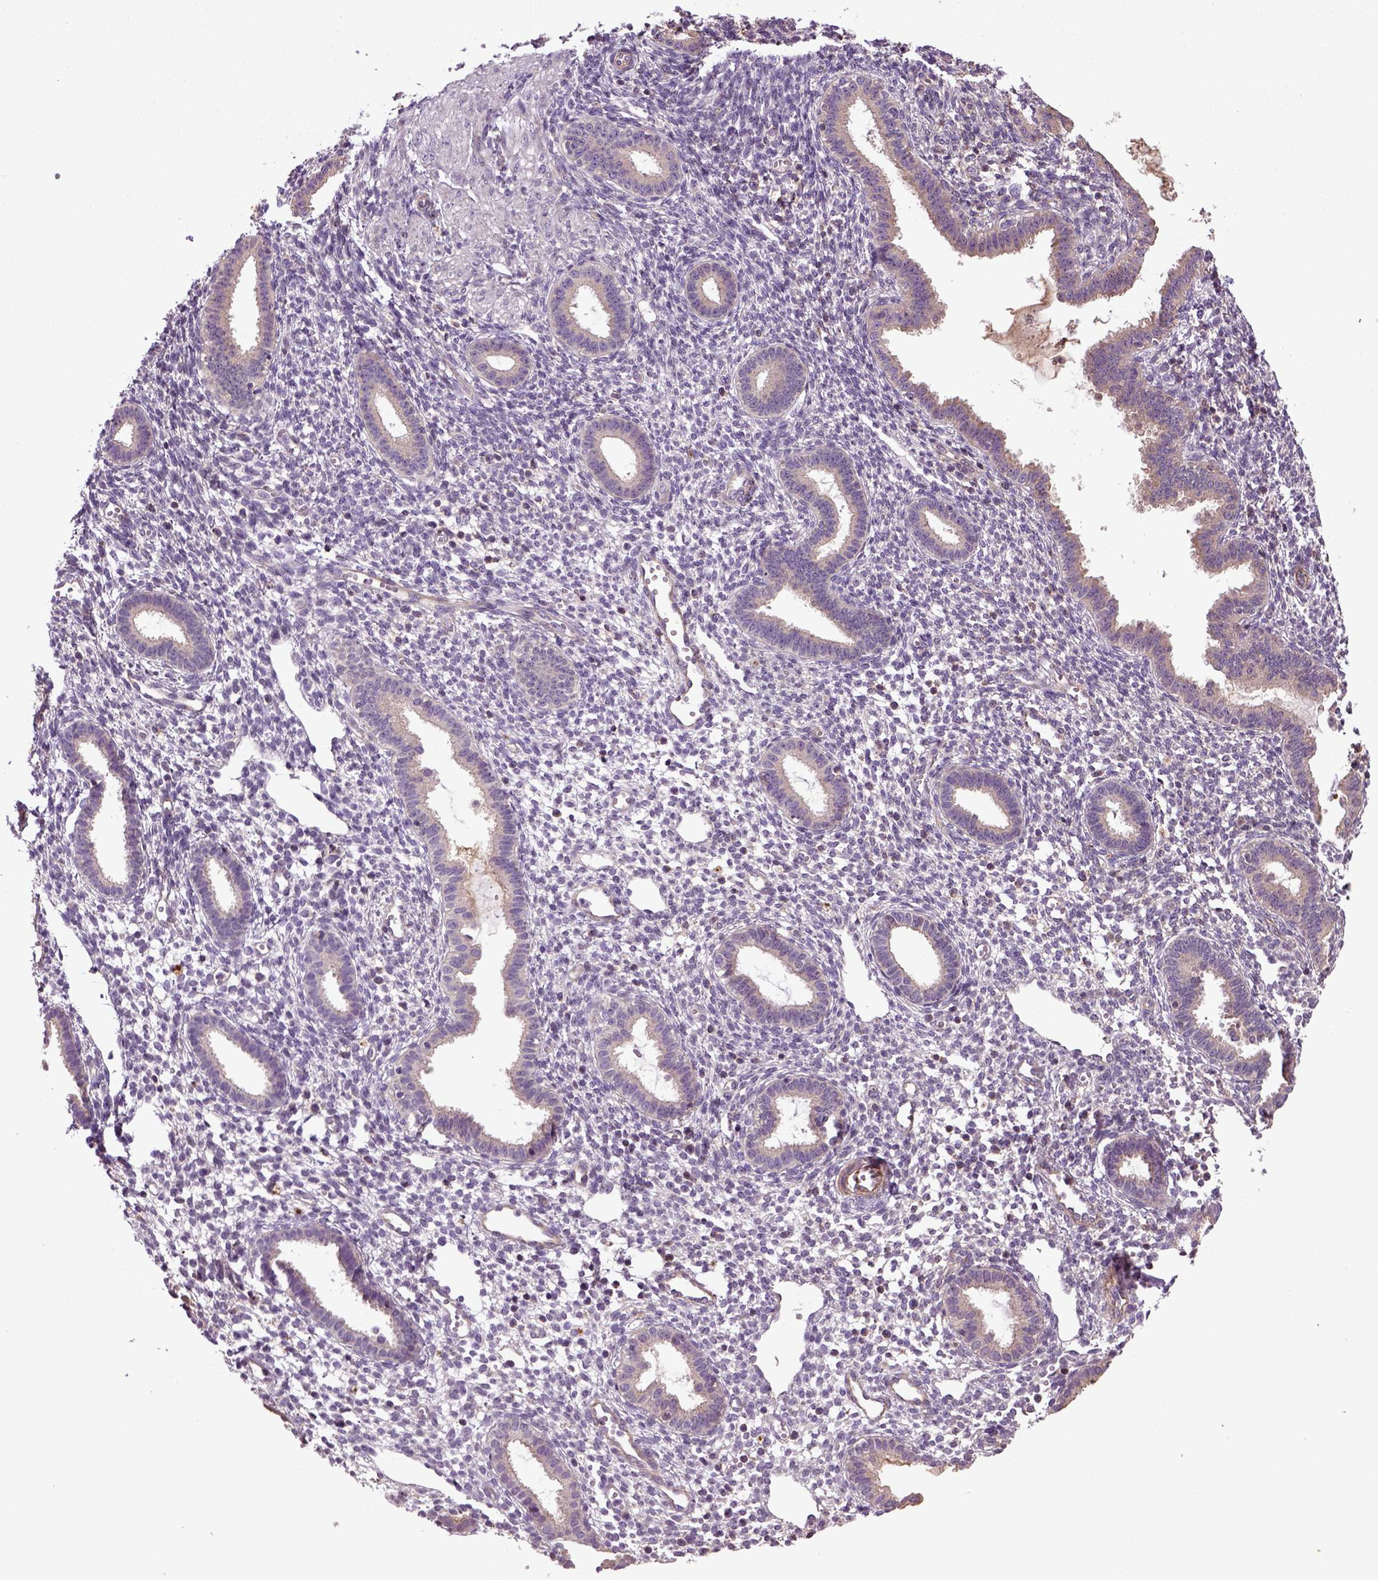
{"staining": {"intensity": "negative", "quantity": "none", "location": "none"}, "tissue": "endometrium", "cell_type": "Cells in endometrial stroma", "image_type": "normal", "snomed": [{"axis": "morphology", "description": "Normal tissue, NOS"}, {"axis": "topography", "description": "Endometrium"}], "caption": "Immunohistochemical staining of unremarkable endometrium shows no significant positivity in cells in endometrial stroma. (Brightfield microscopy of DAB immunohistochemistry at high magnification).", "gene": "TPRG1", "patient": {"sex": "female", "age": 36}}